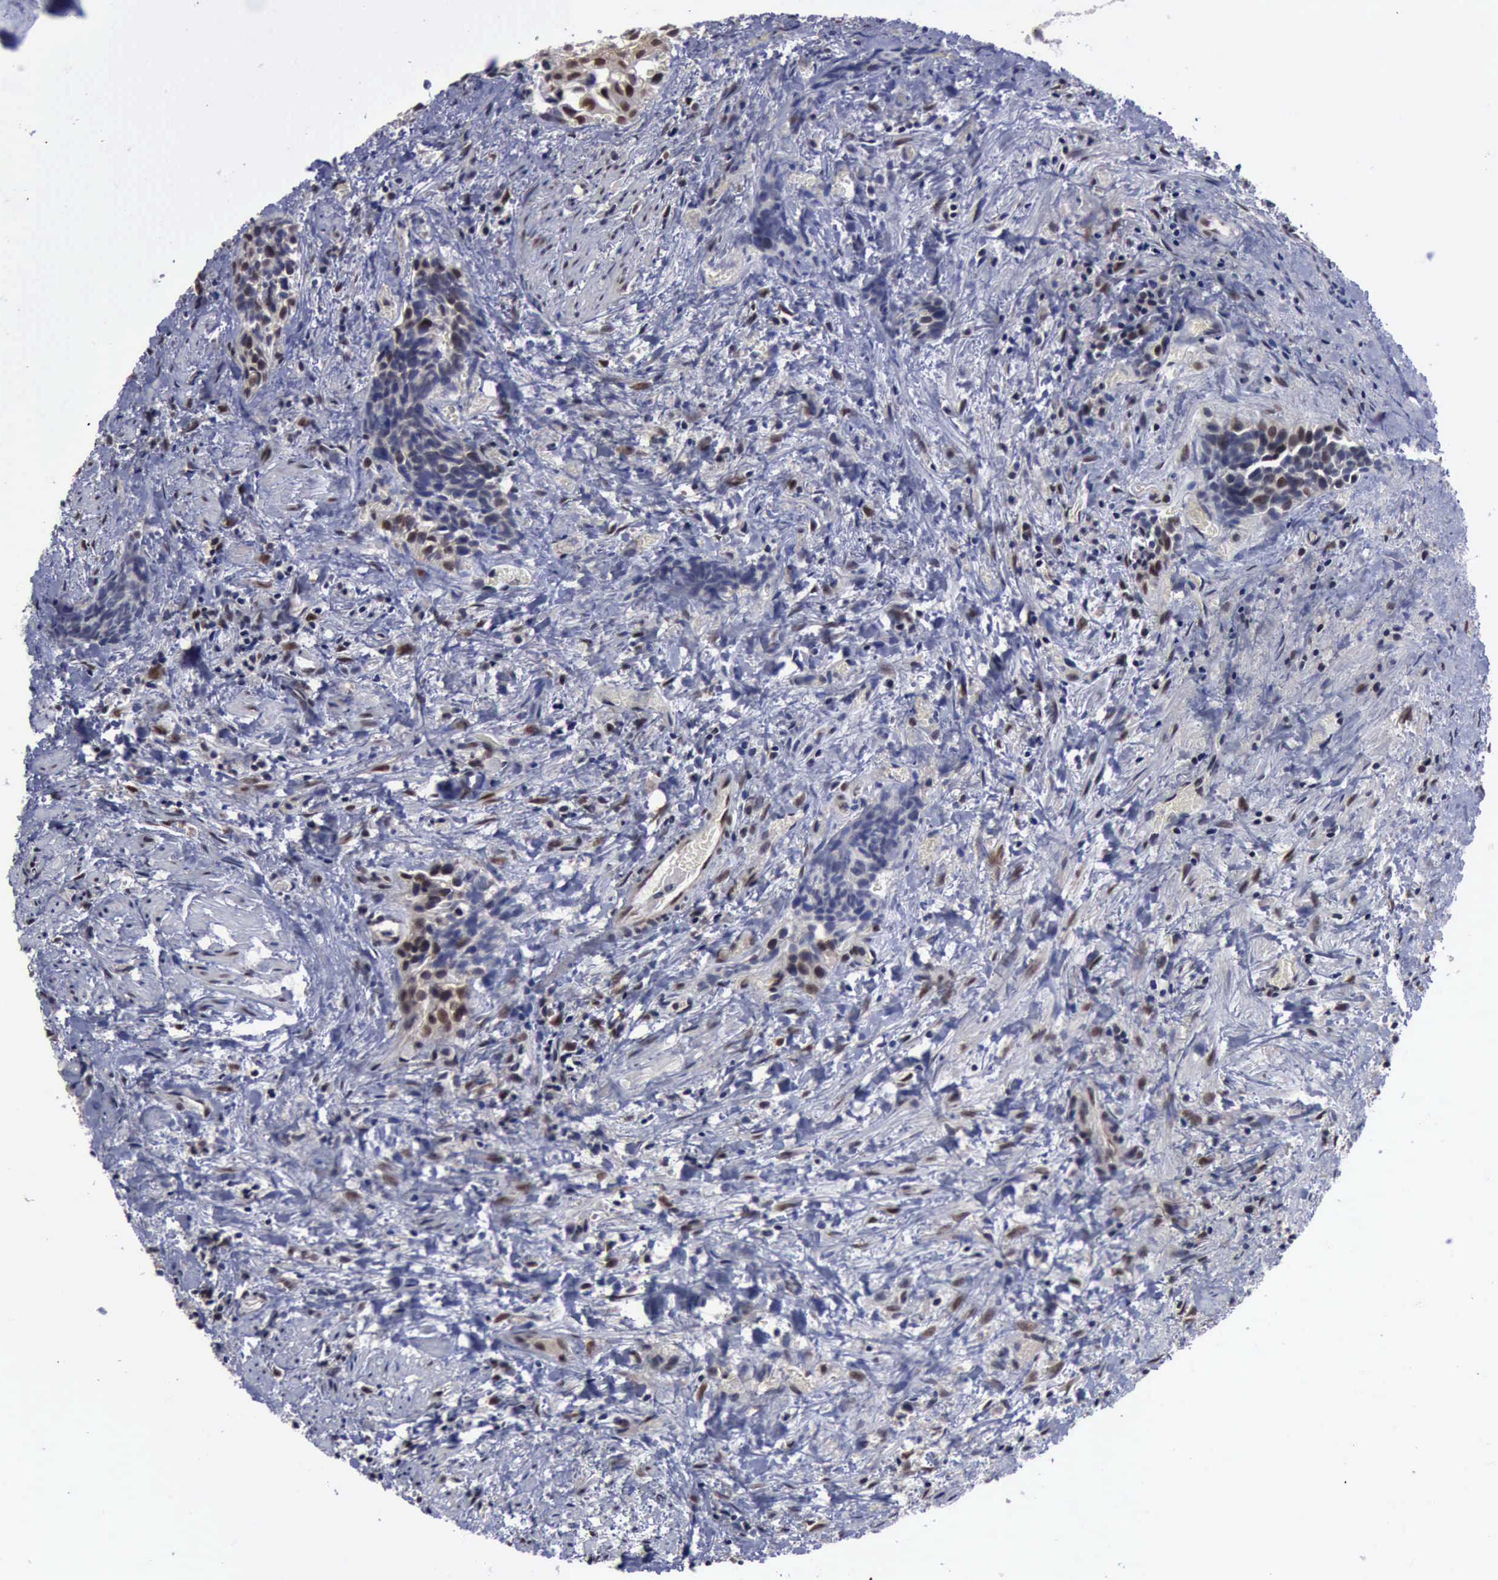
{"staining": {"intensity": "weak", "quantity": "25%-75%", "location": "nuclear"}, "tissue": "urothelial cancer", "cell_type": "Tumor cells", "image_type": "cancer", "snomed": [{"axis": "morphology", "description": "Urothelial carcinoma, High grade"}, {"axis": "topography", "description": "Urinary bladder"}], "caption": "Human urothelial cancer stained with a brown dye exhibits weak nuclear positive positivity in about 25%-75% of tumor cells.", "gene": "RTCB", "patient": {"sex": "female", "age": 78}}